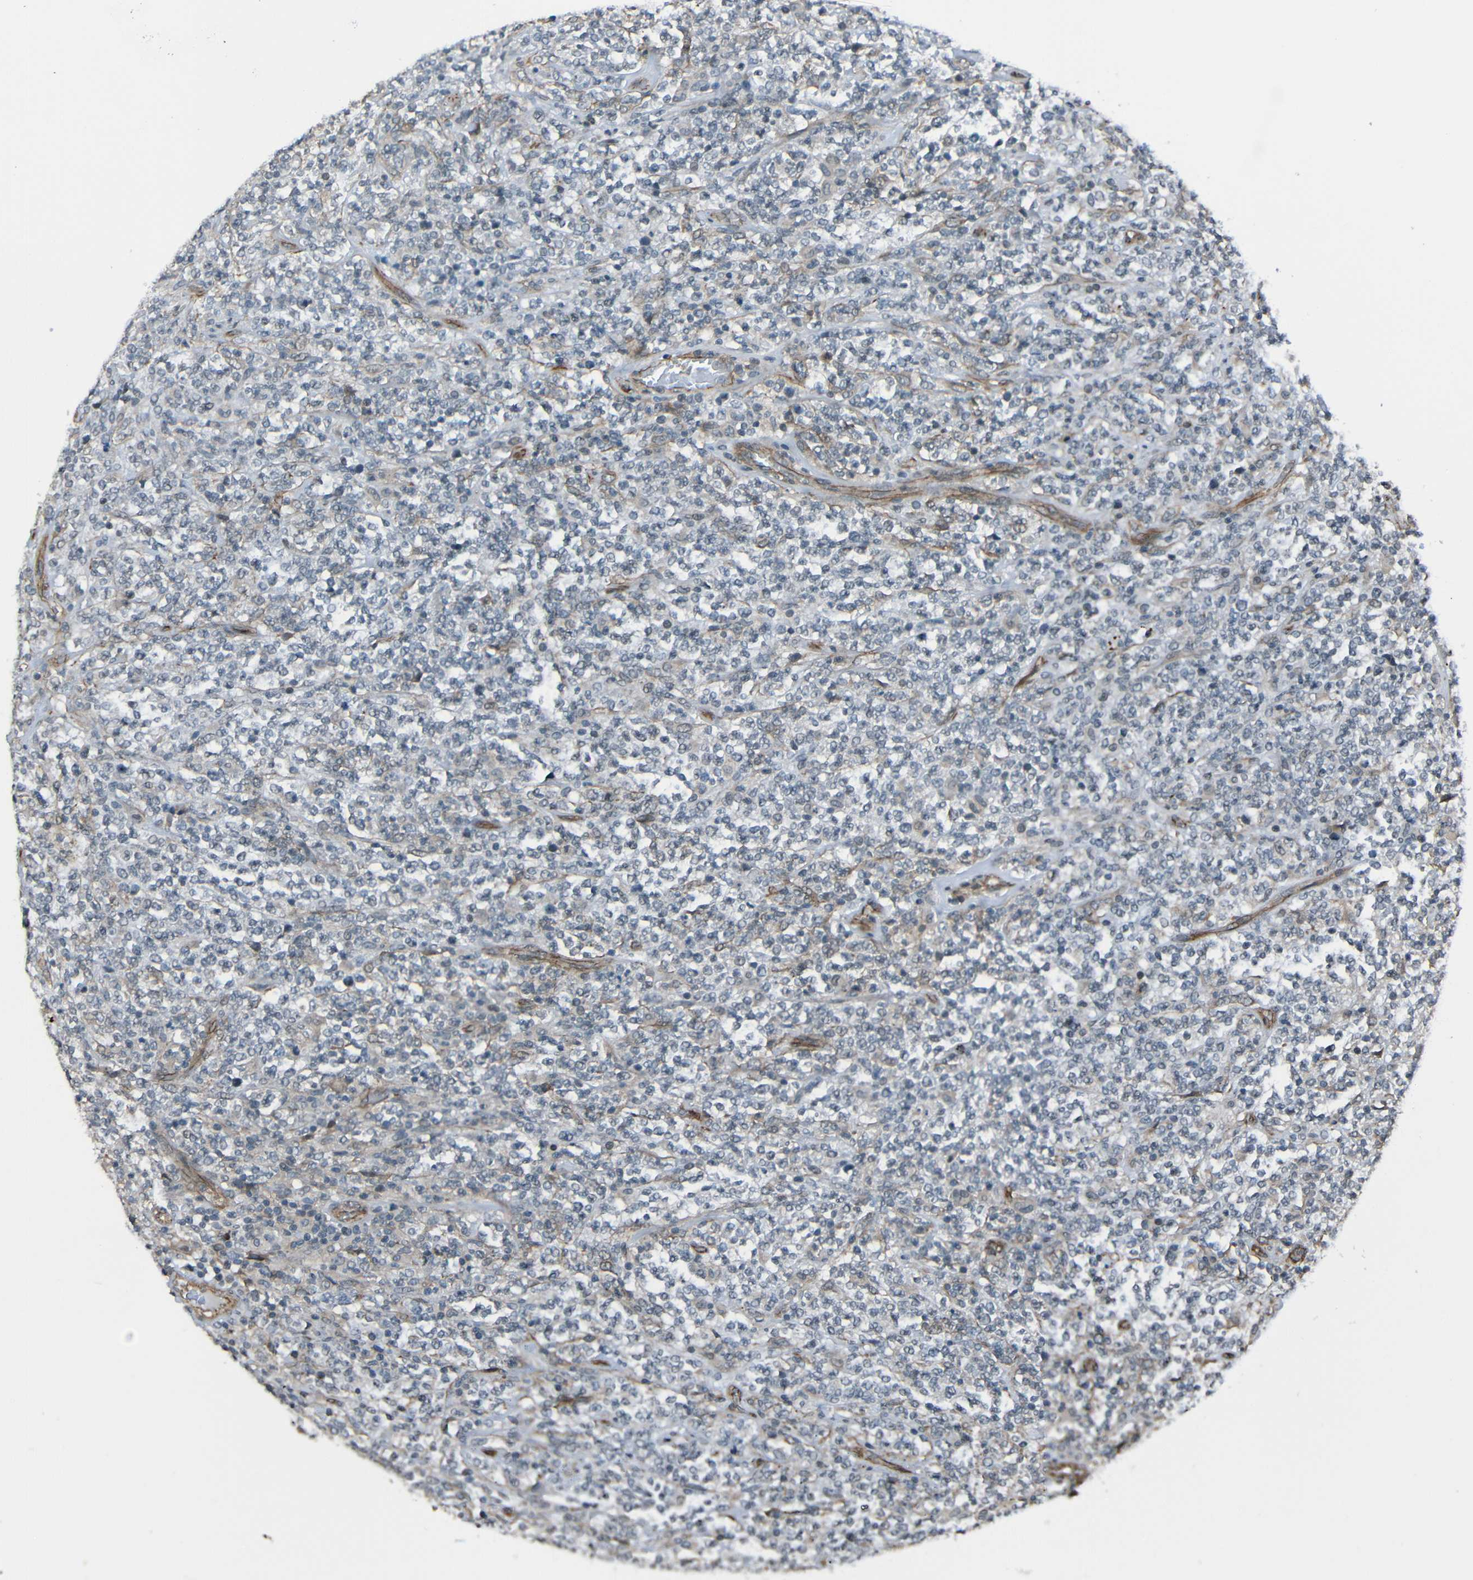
{"staining": {"intensity": "negative", "quantity": "none", "location": "none"}, "tissue": "lymphoma", "cell_type": "Tumor cells", "image_type": "cancer", "snomed": [{"axis": "morphology", "description": "Malignant lymphoma, non-Hodgkin's type, High grade"}, {"axis": "topography", "description": "Soft tissue"}], "caption": "DAB immunohistochemical staining of human high-grade malignant lymphoma, non-Hodgkin's type reveals no significant staining in tumor cells. The staining is performed using DAB brown chromogen with nuclei counter-stained in using hematoxylin.", "gene": "LGR5", "patient": {"sex": "male", "age": 18}}